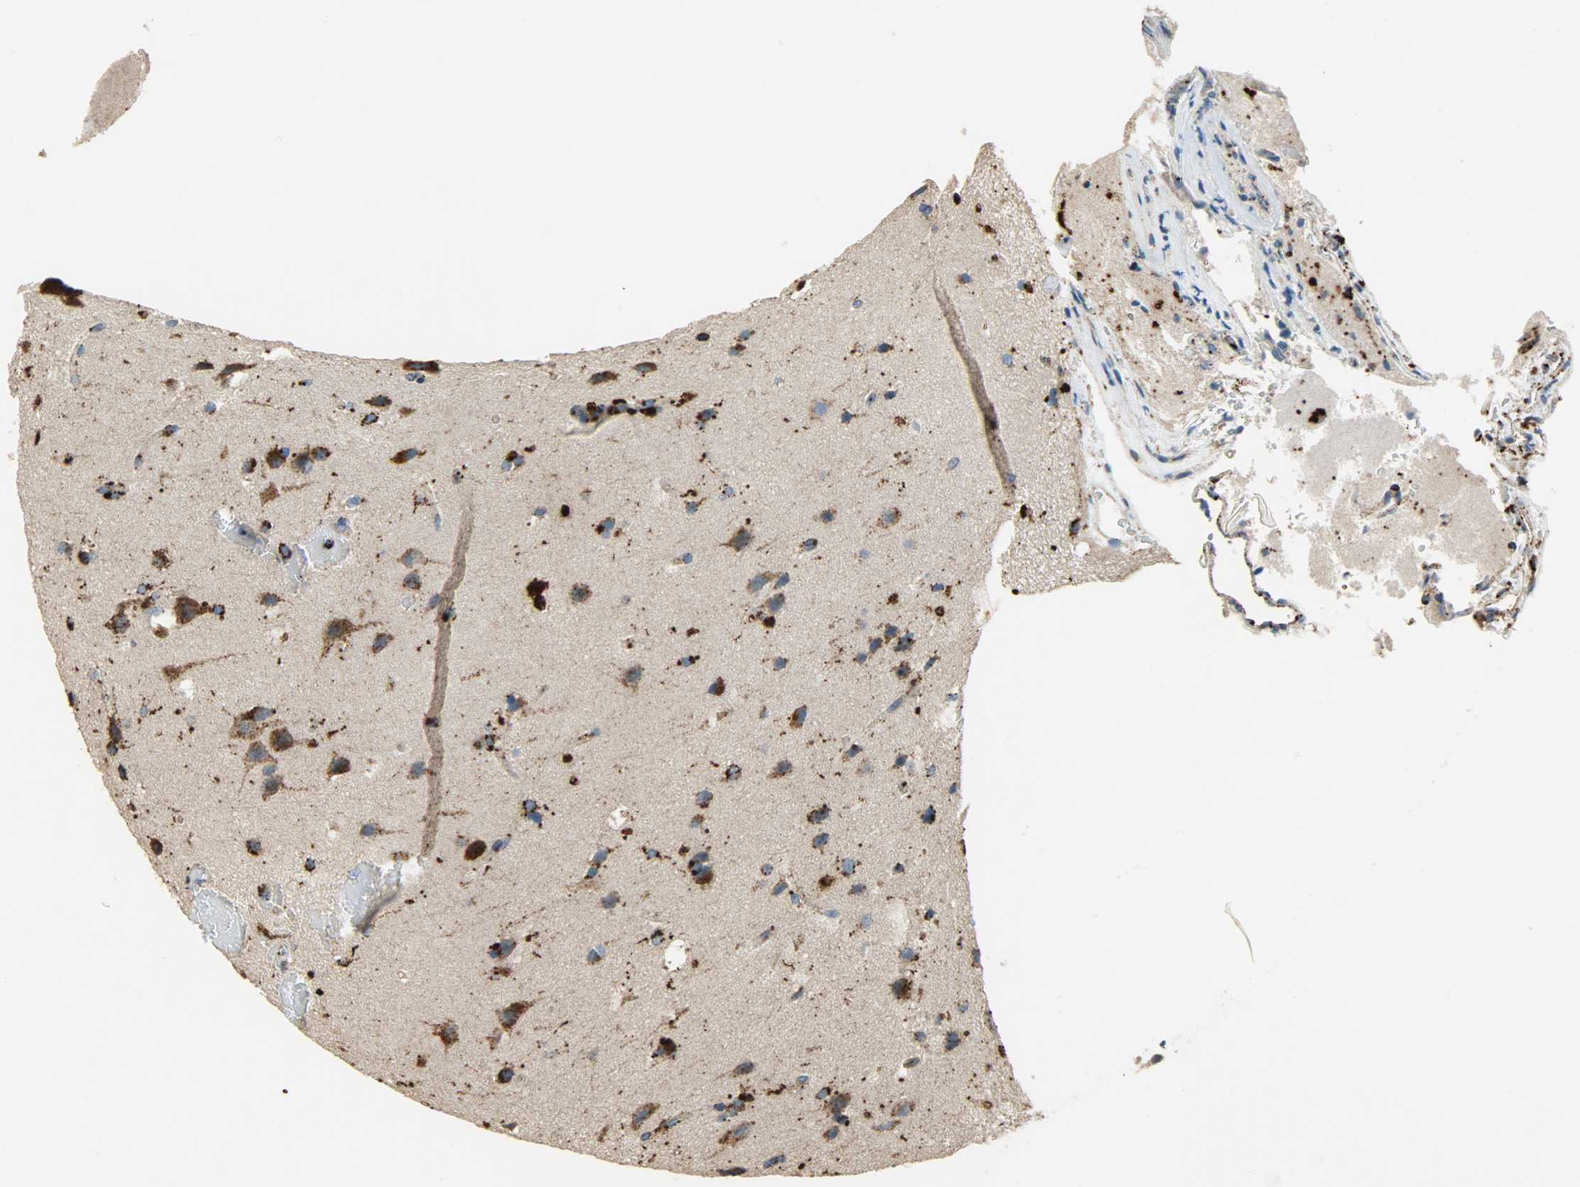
{"staining": {"intensity": "strong", "quantity": ">75%", "location": "cytoplasmic/membranous"}, "tissue": "glioma", "cell_type": "Tumor cells", "image_type": "cancer", "snomed": [{"axis": "morphology", "description": "Glioma, malignant, Low grade"}, {"axis": "topography", "description": "Cerebral cortex"}], "caption": "Immunohistochemical staining of human glioma shows high levels of strong cytoplasmic/membranous protein expression in approximately >75% of tumor cells.", "gene": "ASAH1", "patient": {"sex": "female", "age": 47}}